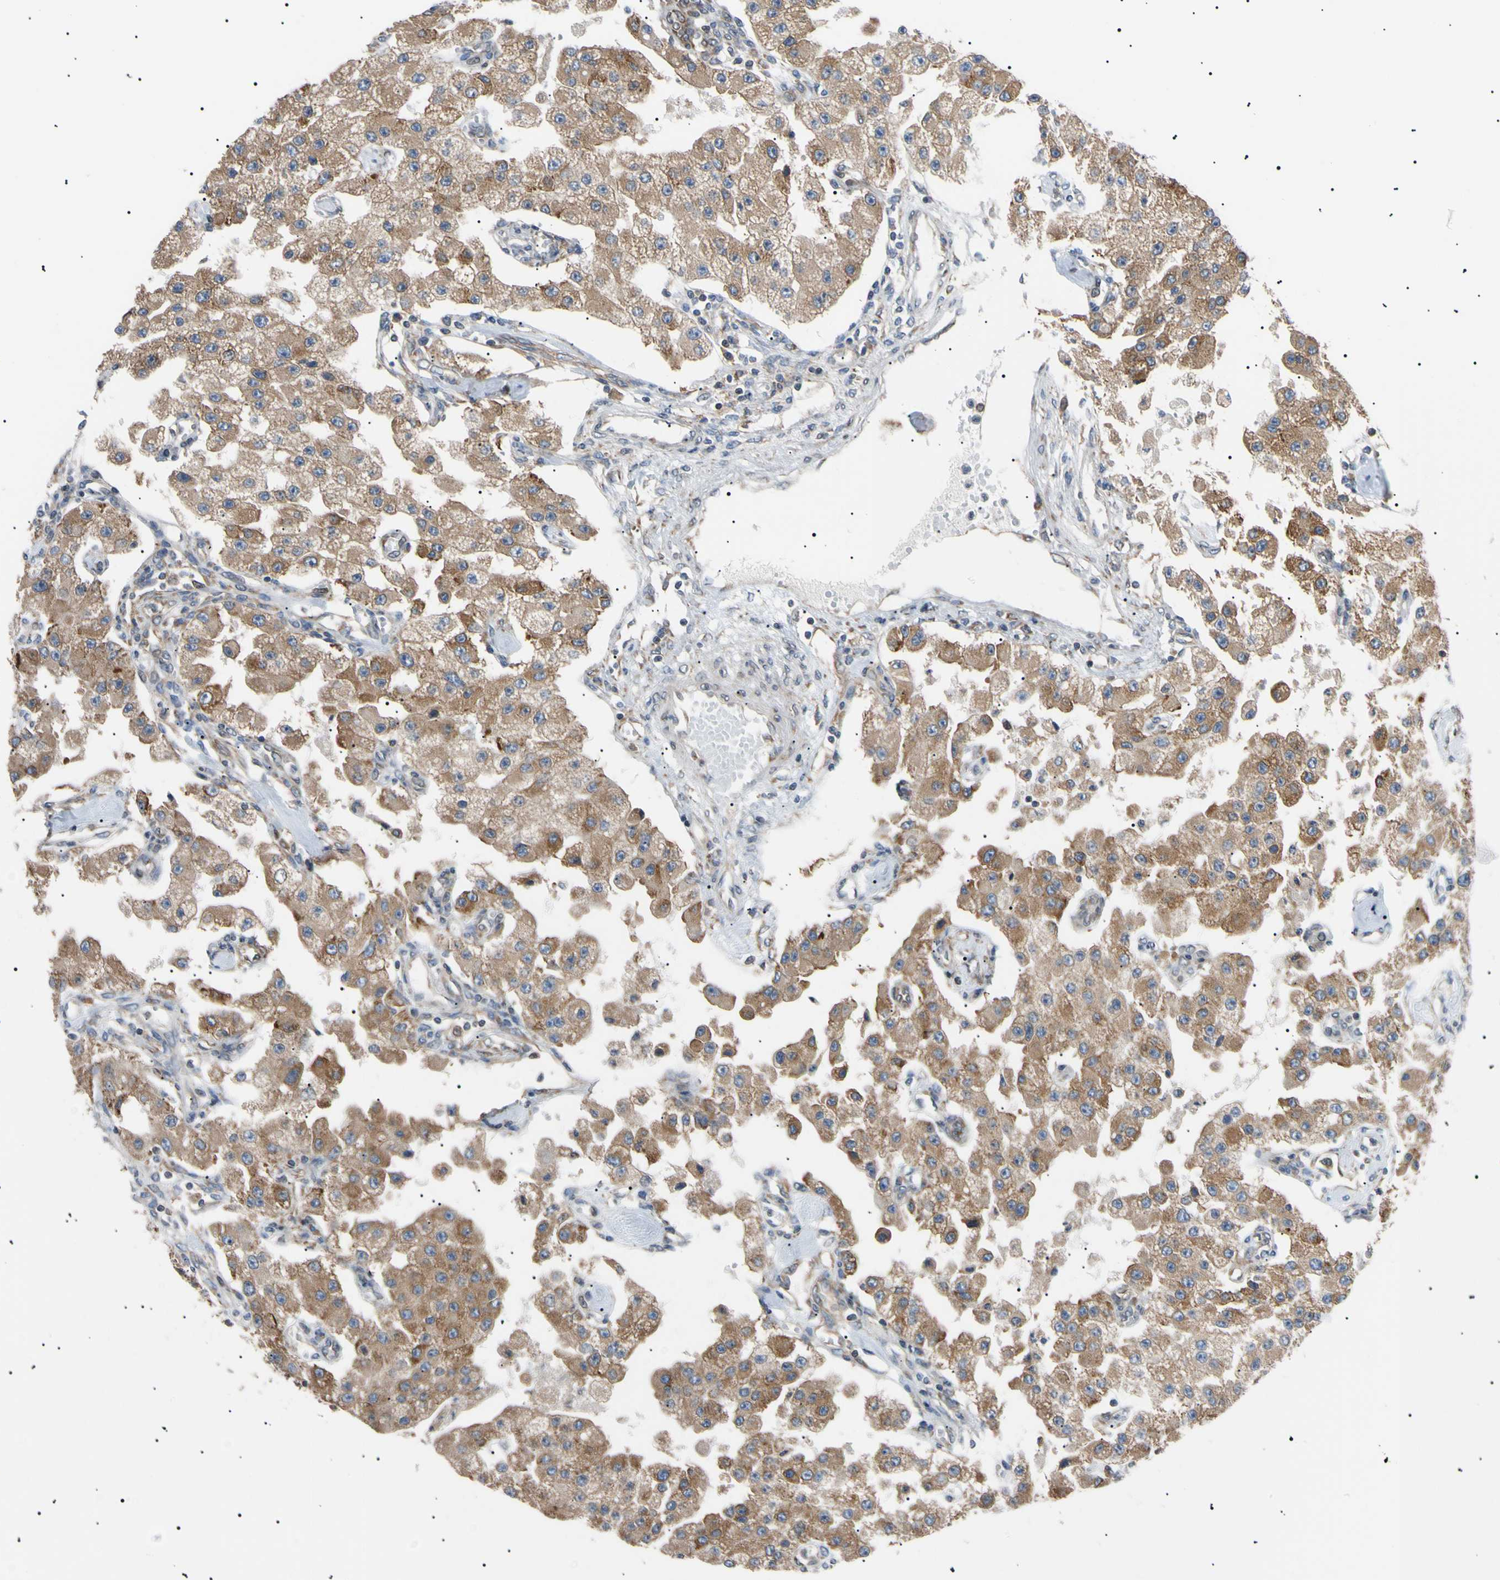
{"staining": {"intensity": "moderate", "quantity": ">75%", "location": "cytoplasmic/membranous"}, "tissue": "carcinoid", "cell_type": "Tumor cells", "image_type": "cancer", "snomed": [{"axis": "morphology", "description": "Carcinoid, malignant, NOS"}, {"axis": "topography", "description": "Pancreas"}], "caption": "Immunohistochemical staining of carcinoid exhibits medium levels of moderate cytoplasmic/membranous expression in approximately >75% of tumor cells. (Brightfield microscopy of DAB IHC at high magnification).", "gene": "VAPA", "patient": {"sex": "male", "age": 41}}